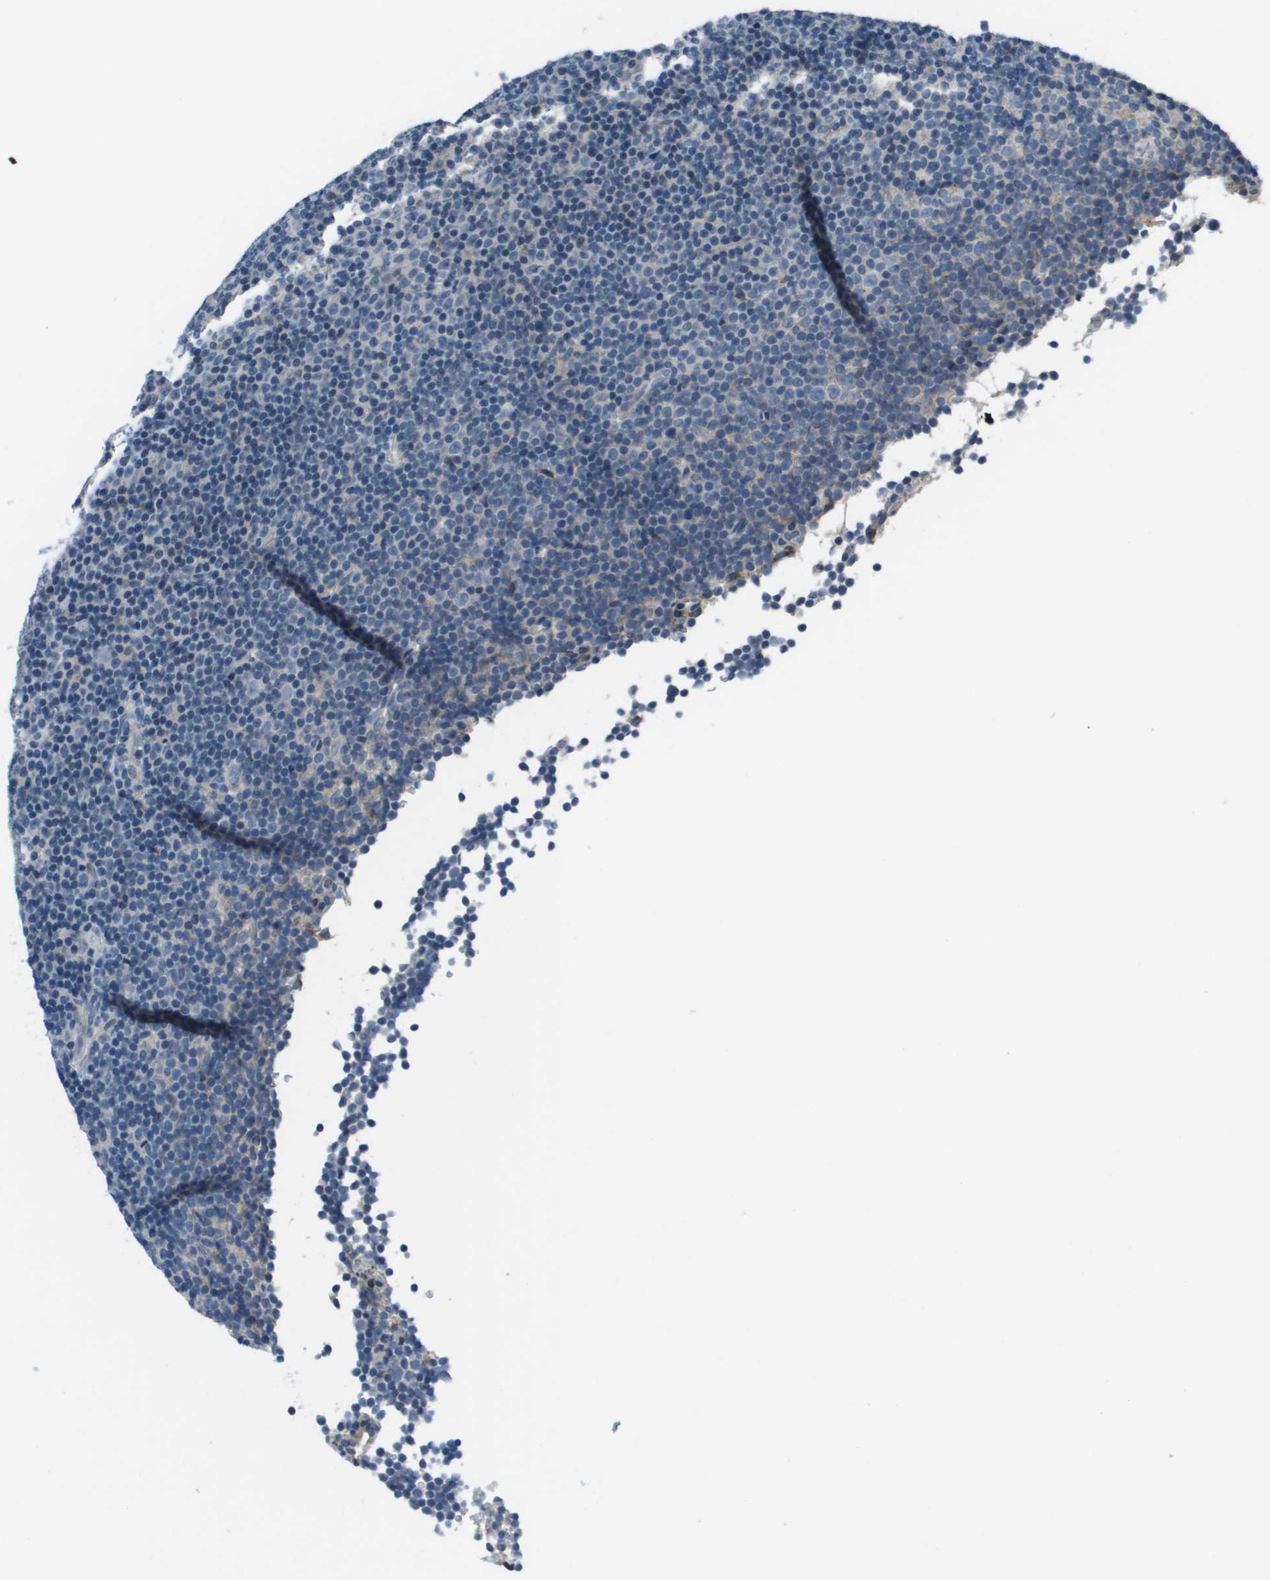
{"staining": {"intensity": "negative", "quantity": "none", "location": "none"}, "tissue": "lymphoma", "cell_type": "Tumor cells", "image_type": "cancer", "snomed": [{"axis": "morphology", "description": "Malignant lymphoma, non-Hodgkin's type, Low grade"}, {"axis": "topography", "description": "Lymph node"}], "caption": "A high-resolution micrograph shows immunohistochemistry staining of malignant lymphoma, non-Hodgkin's type (low-grade), which exhibits no significant positivity in tumor cells.", "gene": "PCOLCE", "patient": {"sex": "female", "age": 67}}